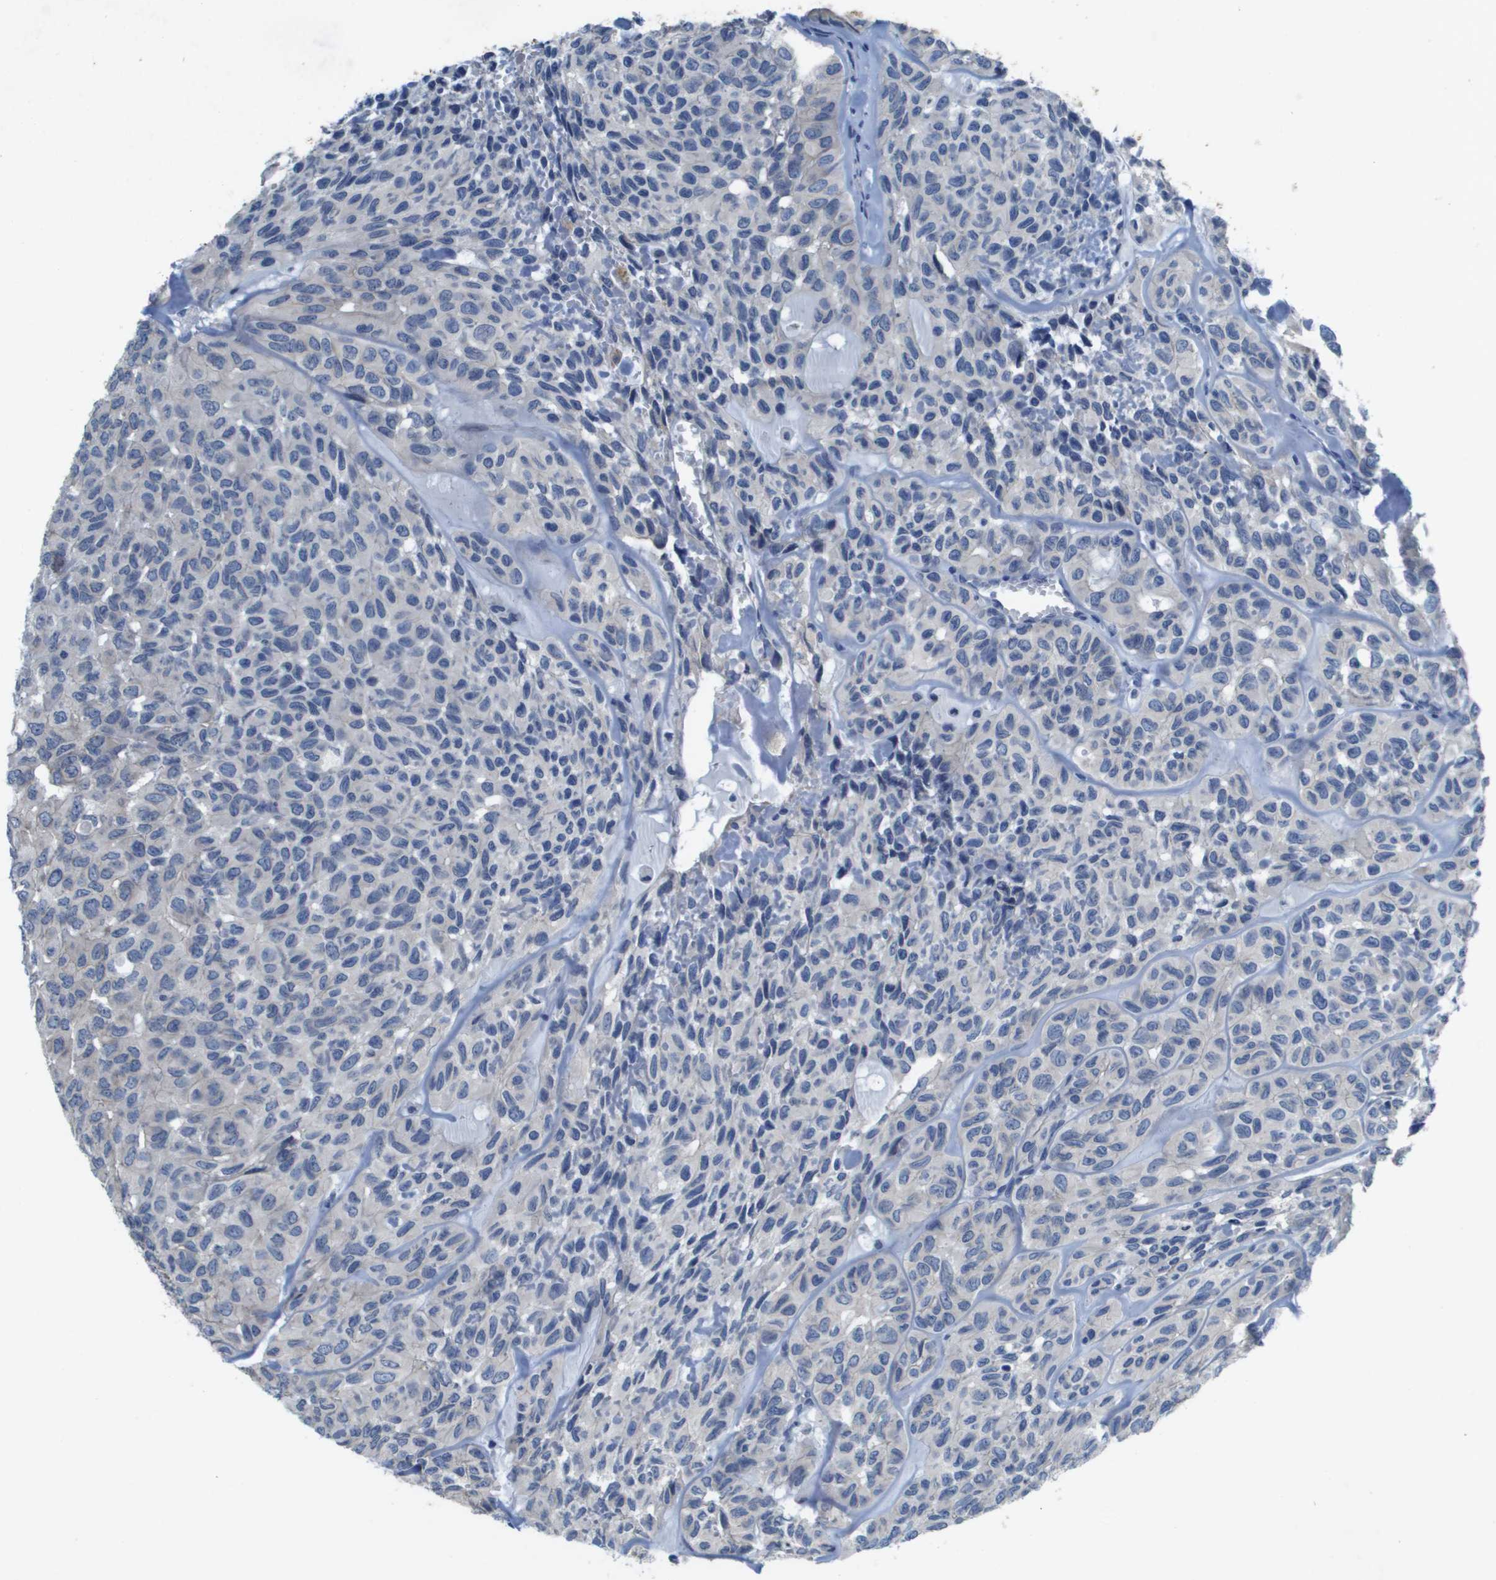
{"staining": {"intensity": "negative", "quantity": "none", "location": "none"}, "tissue": "head and neck cancer", "cell_type": "Tumor cells", "image_type": "cancer", "snomed": [{"axis": "morphology", "description": "Adenocarcinoma, NOS"}, {"axis": "topography", "description": "Salivary gland, NOS"}, {"axis": "topography", "description": "Head-Neck"}], "caption": "Tumor cells are negative for brown protein staining in head and neck adenocarcinoma. The staining is performed using DAB (3,3'-diaminobenzidine) brown chromogen with nuclei counter-stained in using hematoxylin.", "gene": "NCS1", "patient": {"sex": "female", "age": 76}}